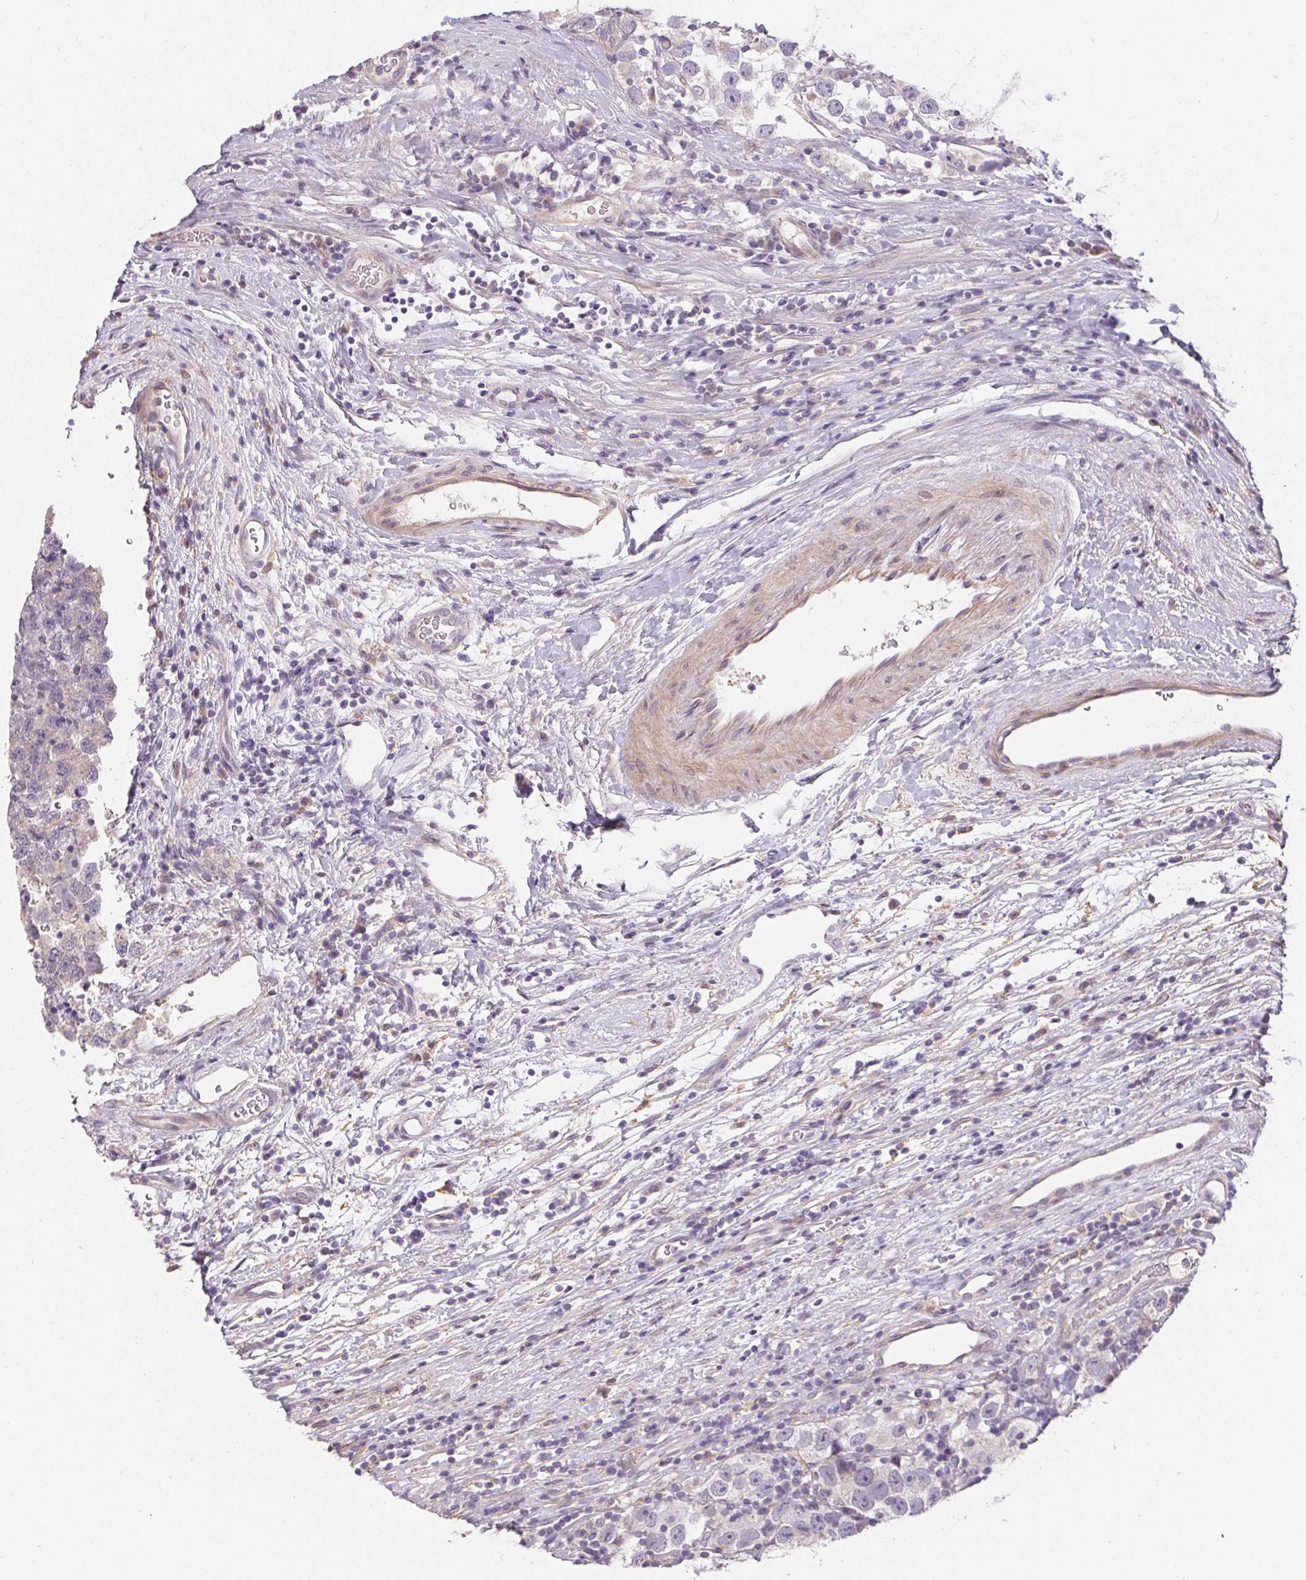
{"staining": {"intensity": "negative", "quantity": "none", "location": "none"}, "tissue": "testis cancer", "cell_type": "Tumor cells", "image_type": "cancer", "snomed": [{"axis": "morphology", "description": "Seminoma, NOS"}, {"axis": "topography", "description": "Testis"}], "caption": "Immunohistochemistry (IHC) of testis cancer (seminoma) demonstrates no staining in tumor cells.", "gene": "TMEM52B", "patient": {"sex": "male", "age": 26}}